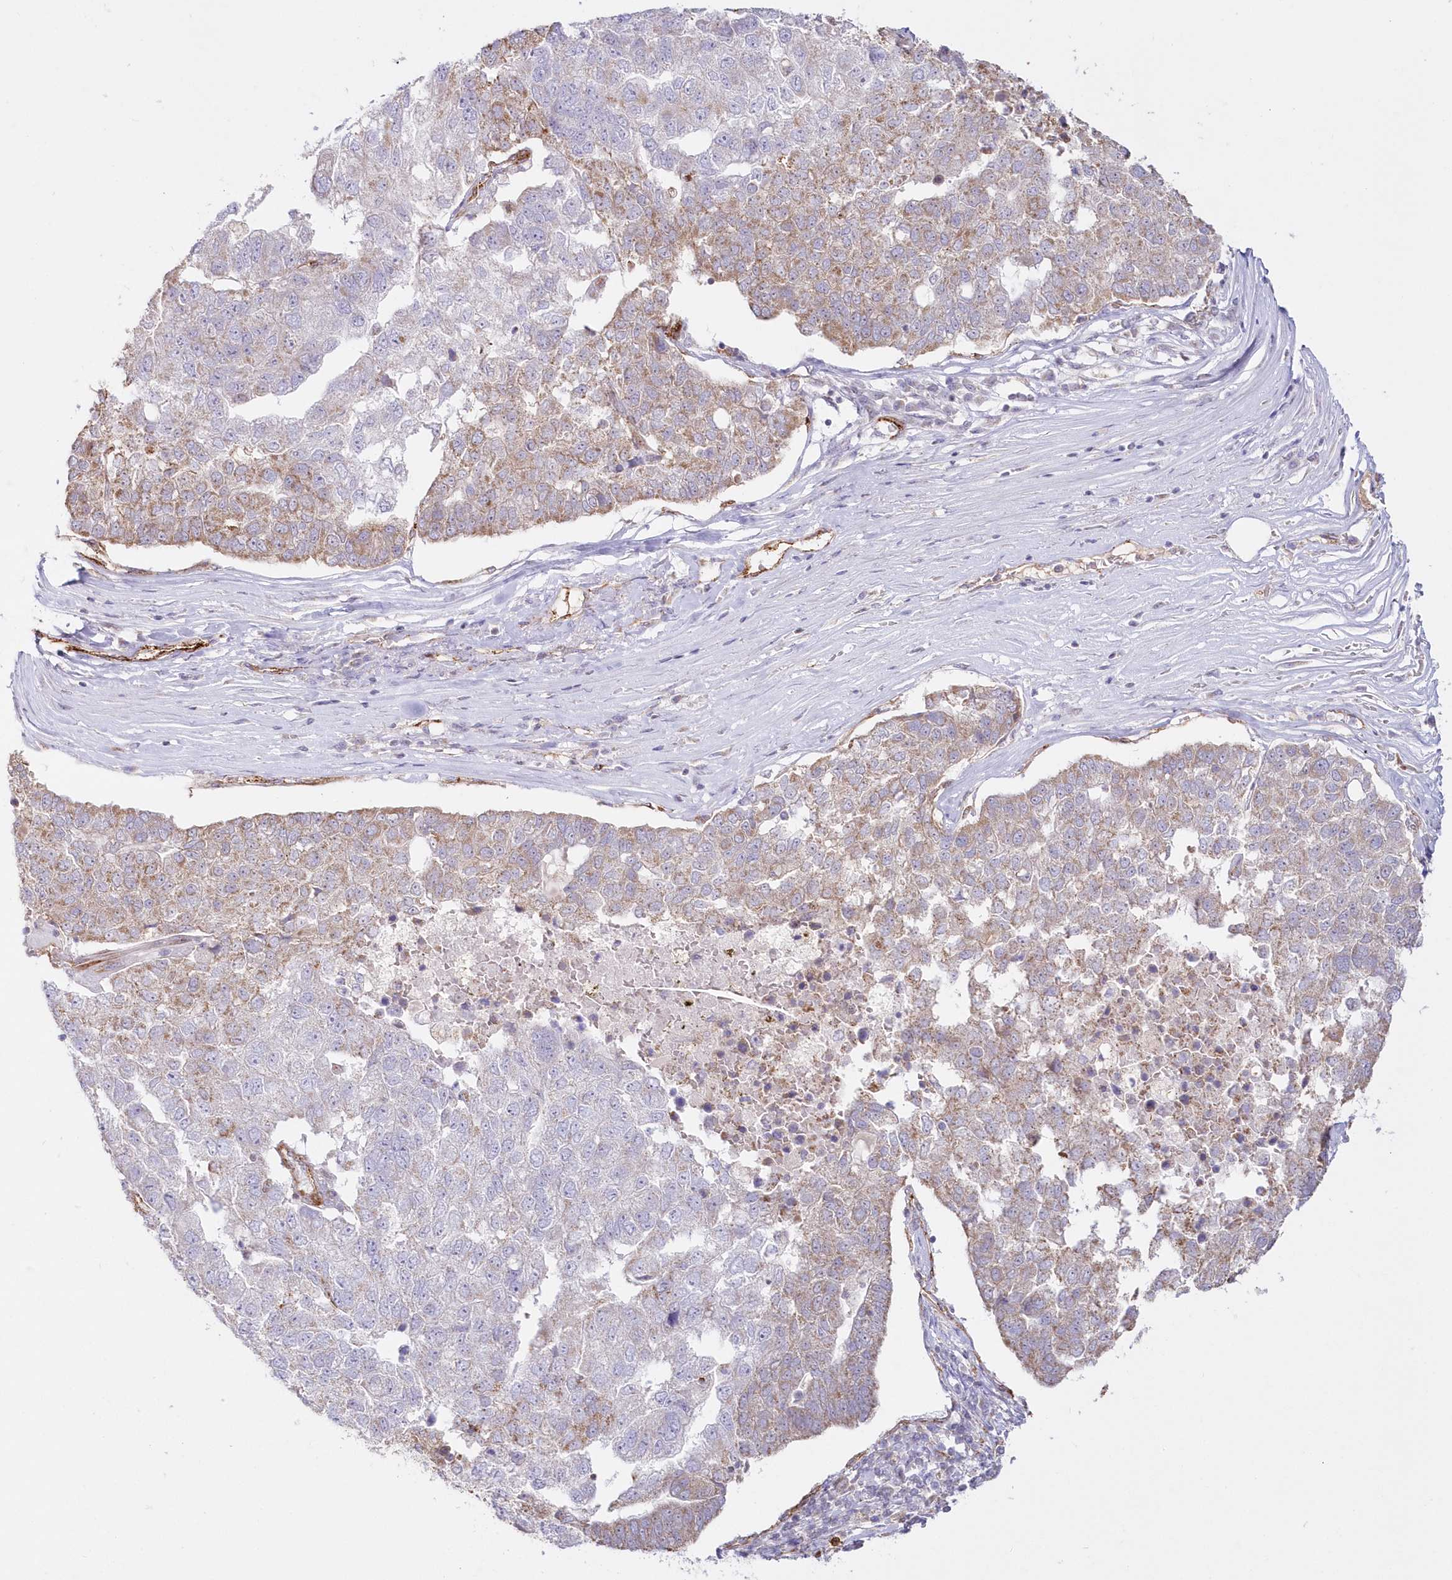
{"staining": {"intensity": "moderate", "quantity": "25%-75%", "location": "cytoplasmic/membranous"}, "tissue": "pancreatic cancer", "cell_type": "Tumor cells", "image_type": "cancer", "snomed": [{"axis": "morphology", "description": "Adenocarcinoma, NOS"}, {"axis": "topography", "description": "Pancreas"}], "caption": "Pancreatic cancer (adenocarcinoma) stained with a brown dye exhibits moderate cytoplasmic/membranous positive staining in approximately 25%-75% of tumor cells.", "gene": "AFAP1L2", "patient": {"sex": "female", "age": 61}}